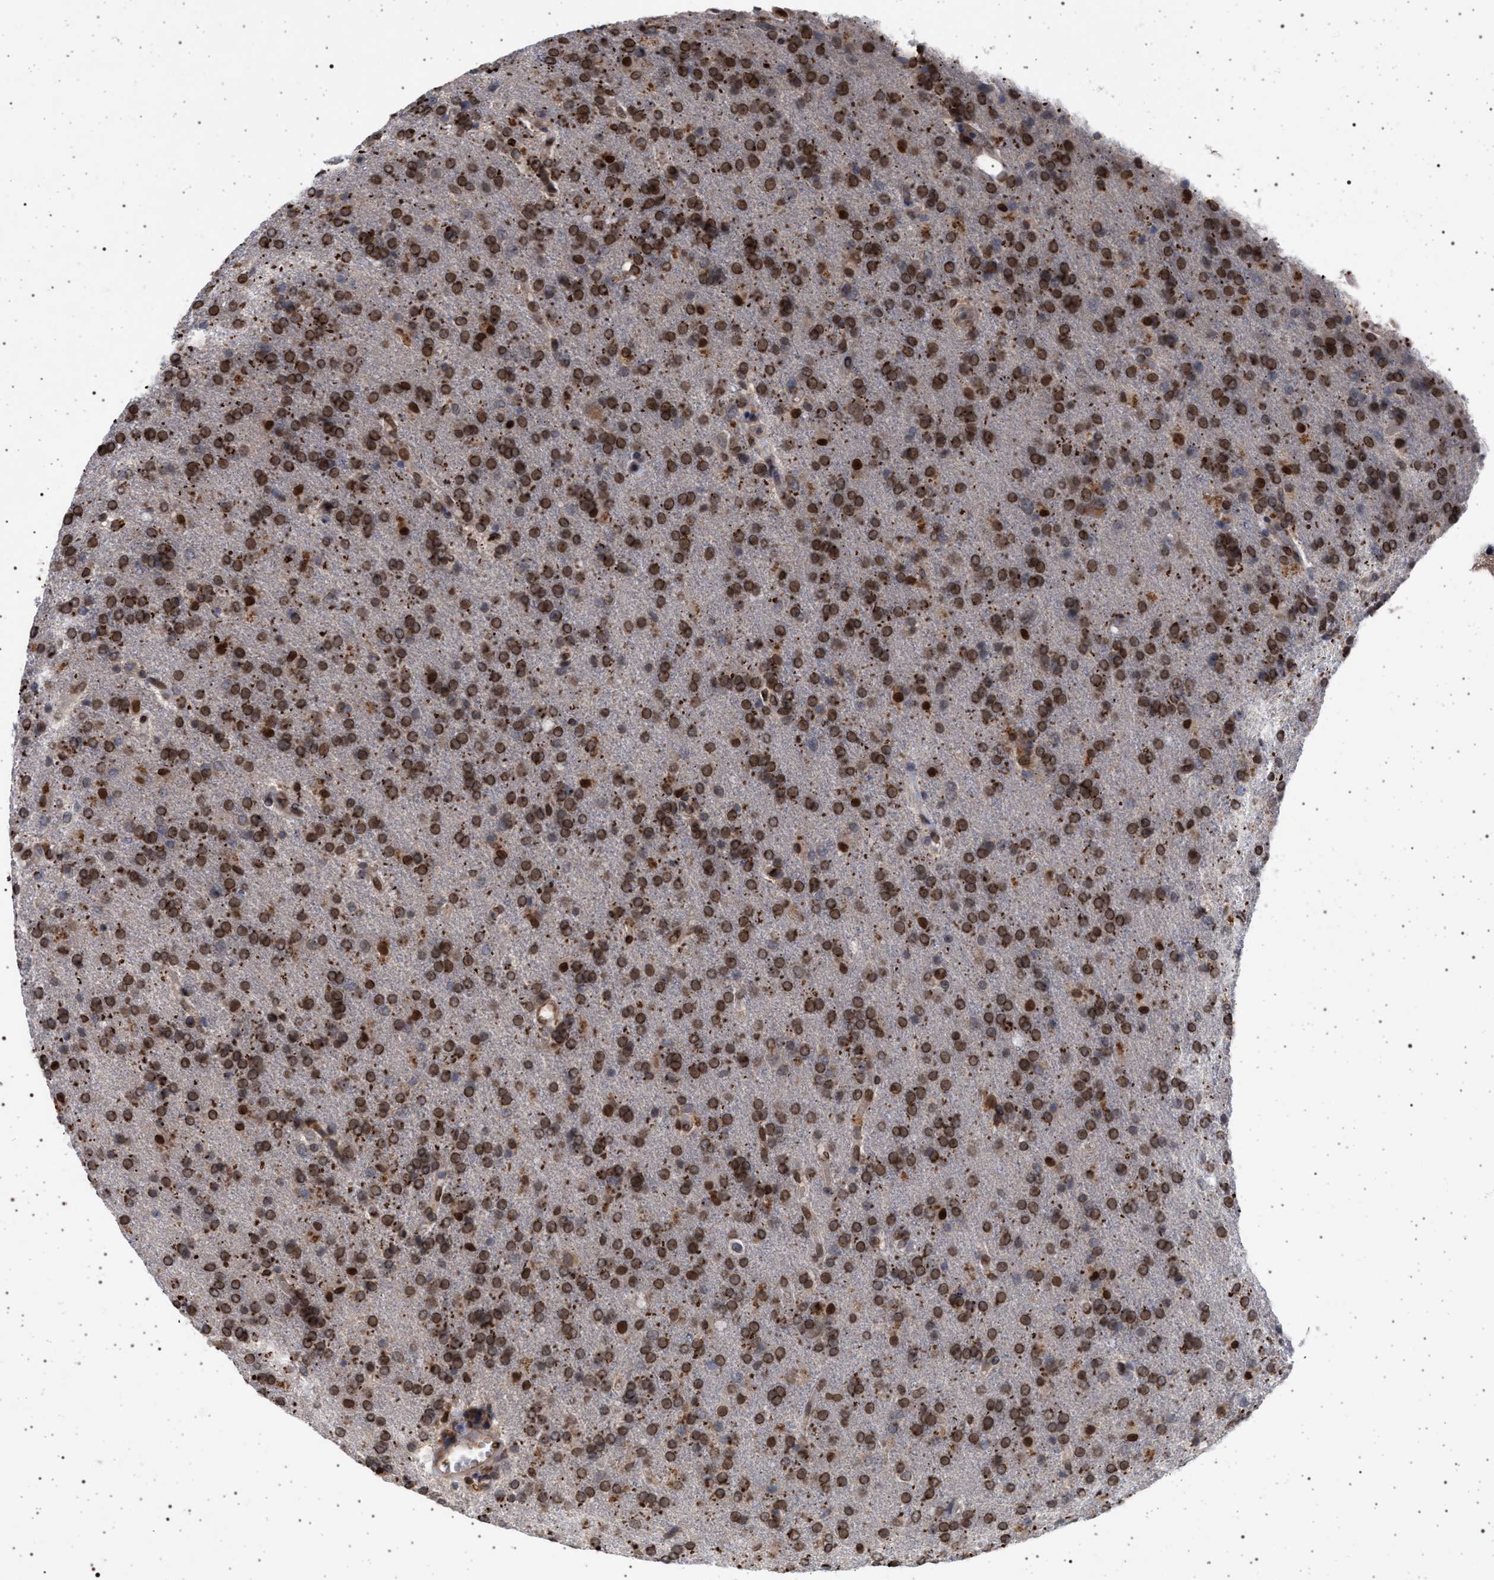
{"staining": {"intensity": "strong", "quantity": ">75%", "location": "cytoplasmic/membranous,nuclear"}, "tissue": "glioma", "cell_type": "Tumor cells", "image_type": "cancer", "snomed": [{"axis": "morphology", "description": "Glioma, malignant, High grade"}, {"axis": "topography", "description": "Brain"}], "caption": "Immunohistochemical staining of human glioma displays high levels of strong cytoplasmic/membranous and nuclear expression in about >75% of tumor cells.", "gene": "ING2", "patient": {"sex": "male", "age": 72}}